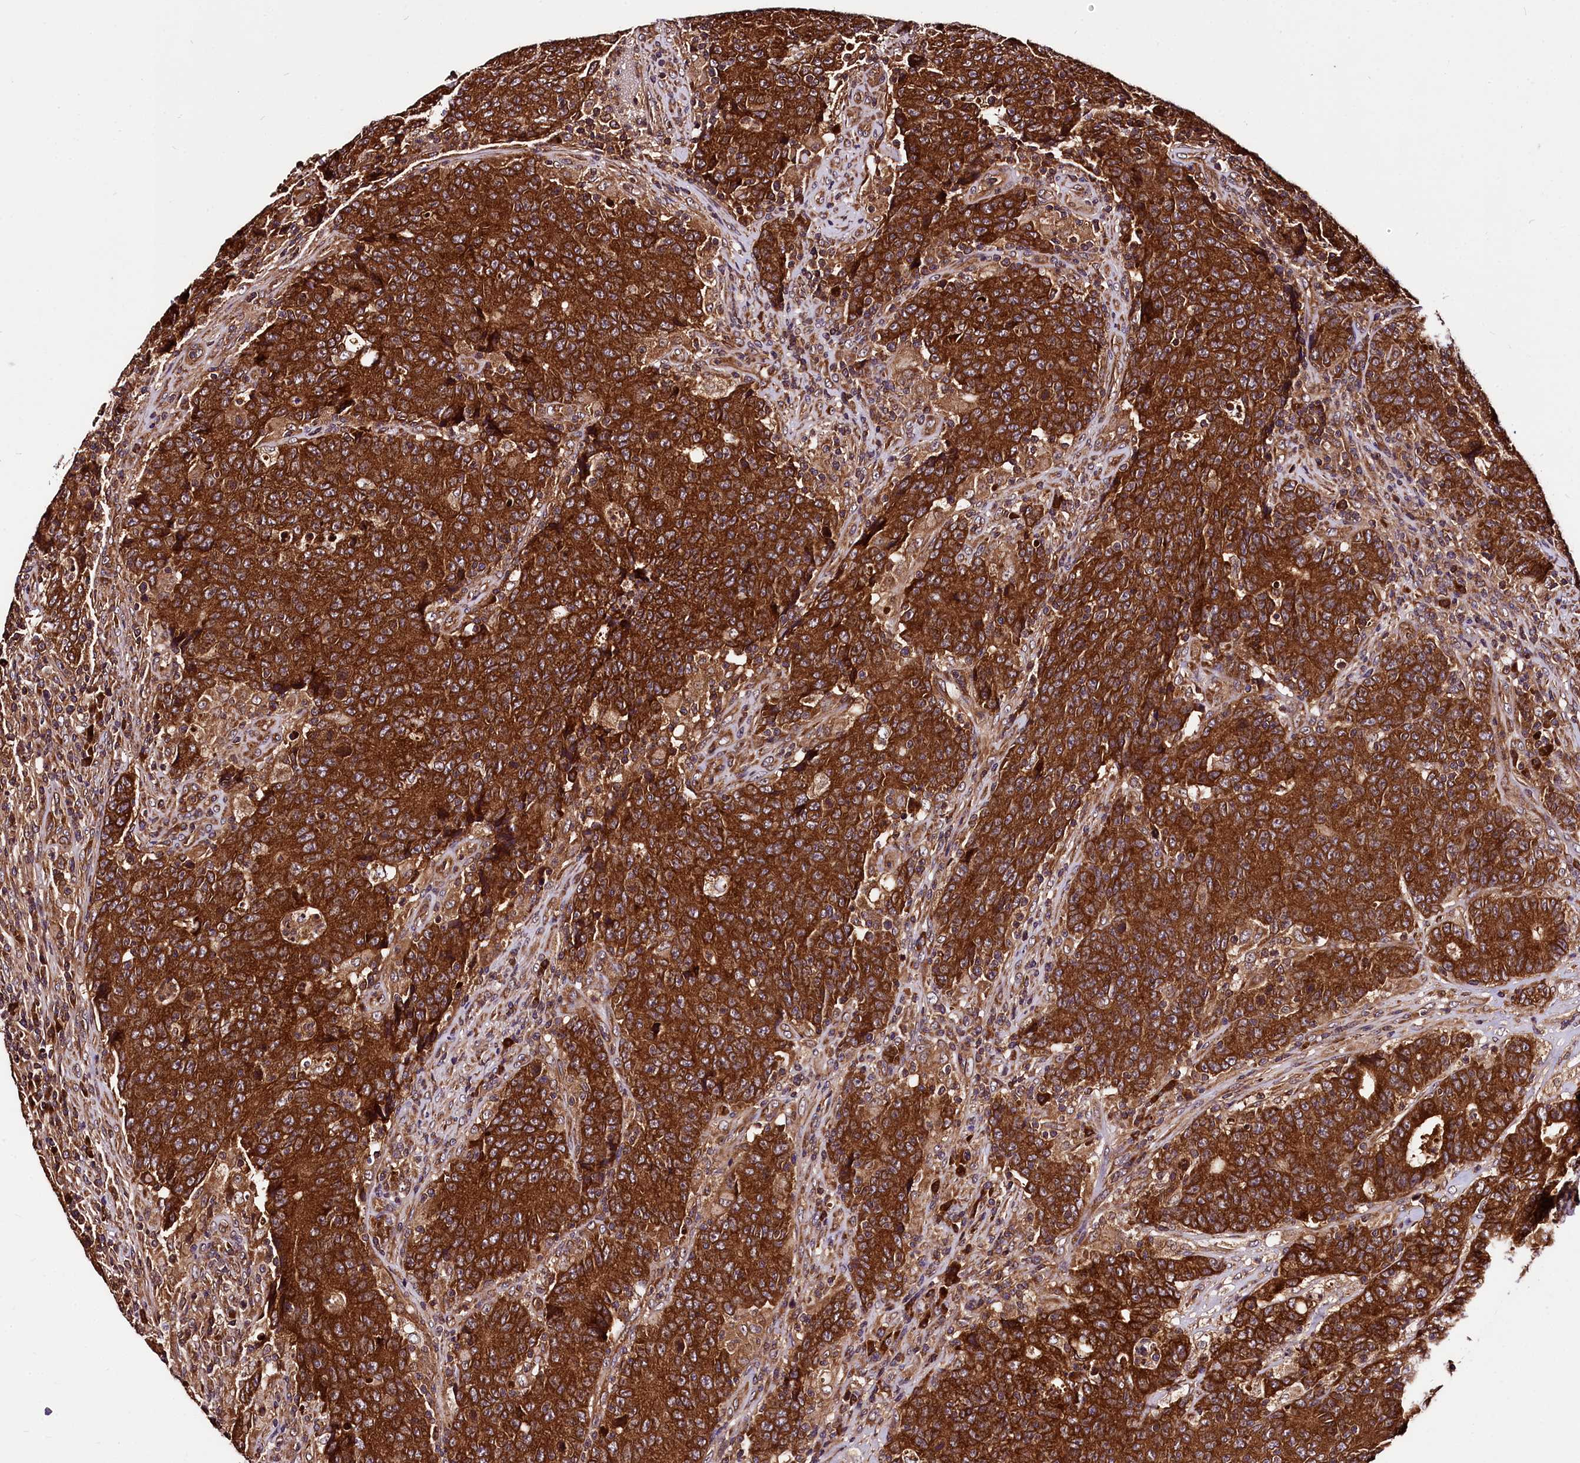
{"staining": {"intensity": "strong", "quantity": ">75%", "location": "cytoplasmic/membranous"}, "tissue": "colorectal cancer", "cell_type": "Tumor cells", "image_type": "cancer", "snomed": [{"axis": "morphology", "description": "Adenocarcinoma, NOS"}, {"axis": "topography", "description": "Colon"}], "caption": "Human adenocarcinoma (colorectal) stained with a brown dye demonstrates strong cytoplasmic/membranous positive expression in approximately >75% of tumor cells.", "gene": "LRSAM1", "patient": {"sex": "female", "age": 75}}